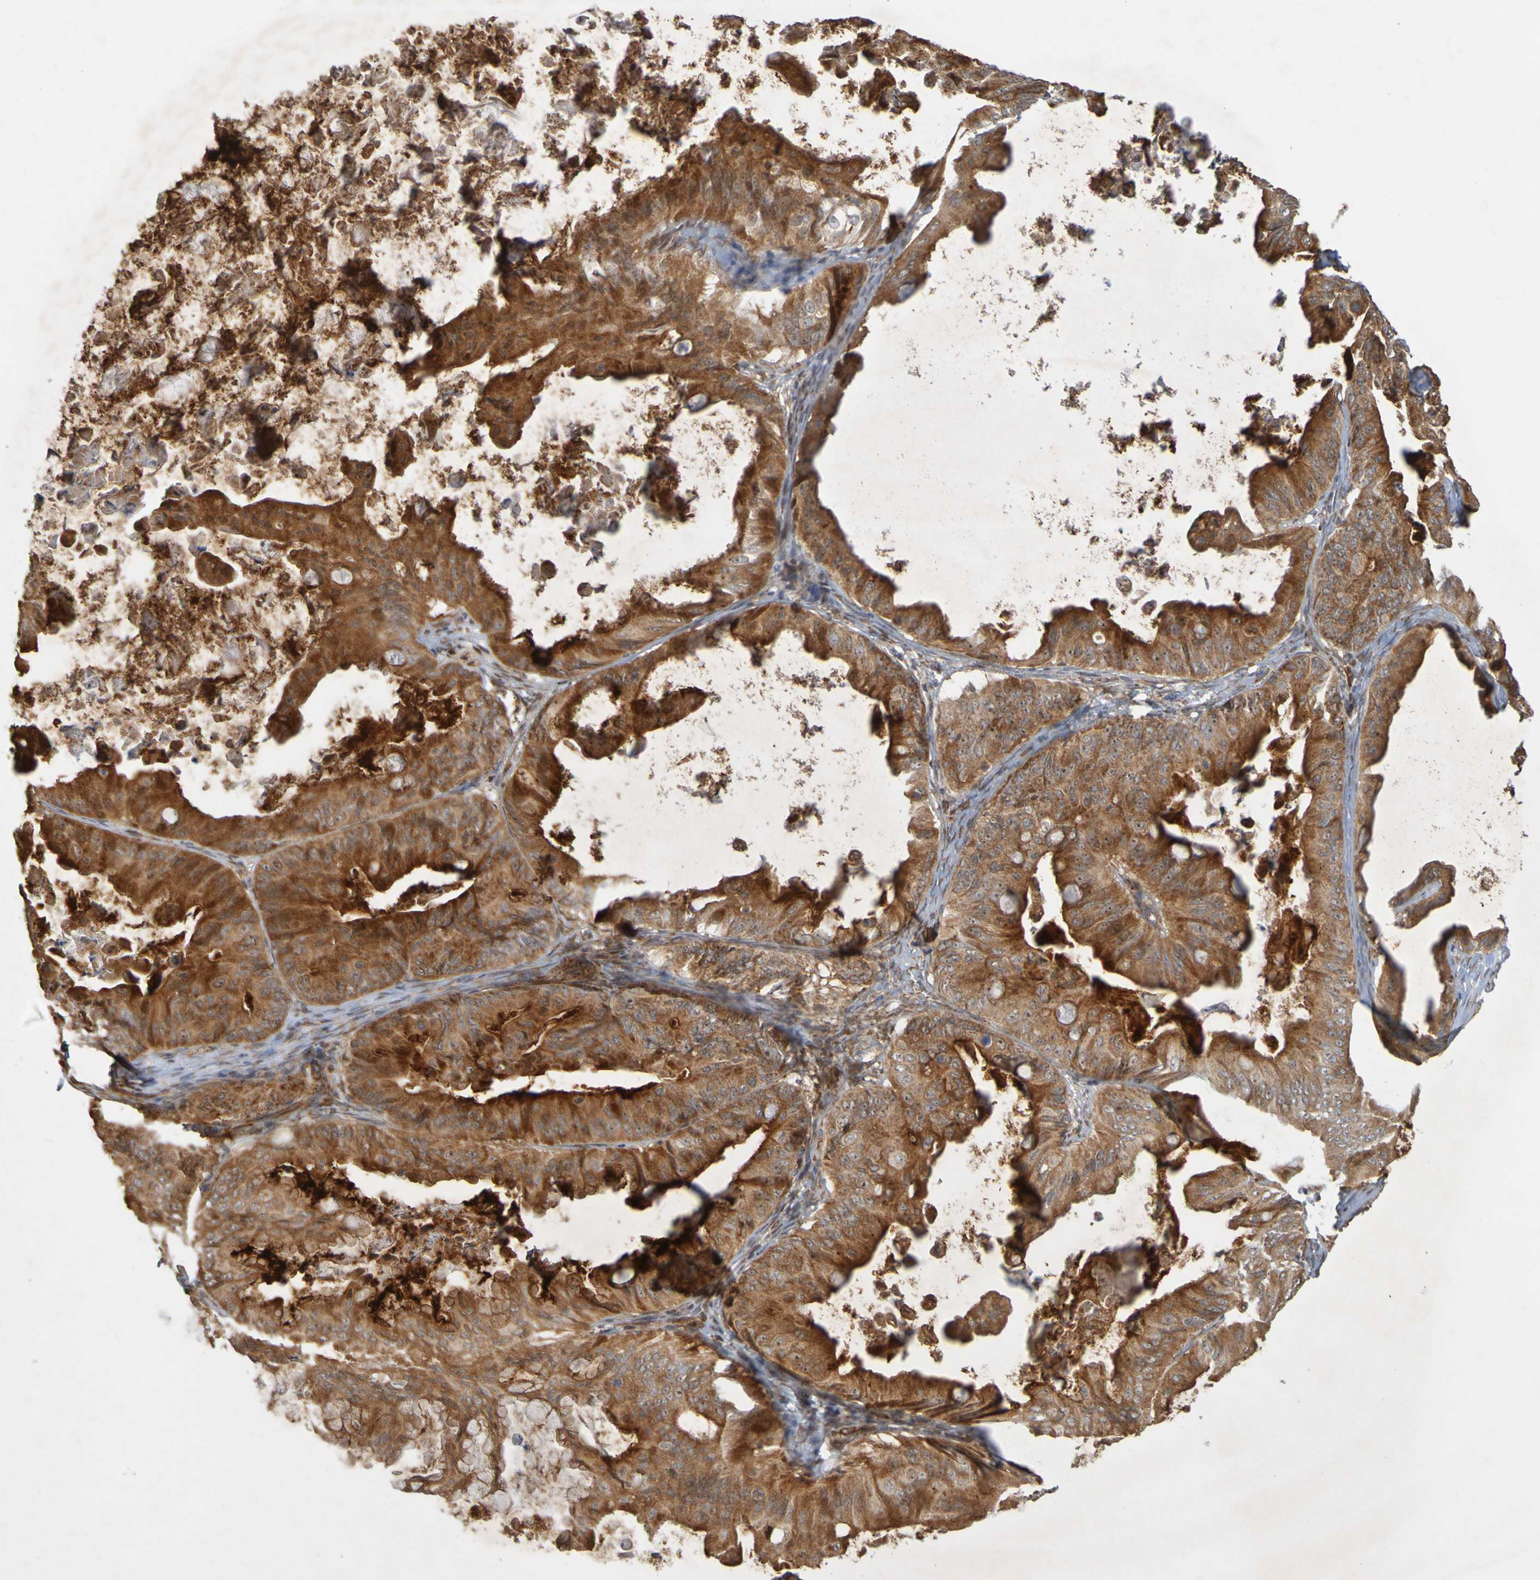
{"staining": {"intensity": "moderate", "quantity": ">75%", "location": "cytoplasmic/membranous"}, "tissue": "ovarian cancer", "cell_type": "Tumor cells", "image_type": "cancer", "snomed": [{"axis": "morphology", "description": "Cystadenocarcinoma, mucinous, NOS"}, {"axis": "topography", "description": "Ovary"}], "caption": "The micrograph exhibits immunohistochemical staining of ovarian mucinous cystadenocarcinoma. There is moderate cytoplasmic/membranous staining is seen in approximately >75% of tumor cells. The staining is performed using DAB brown chromogen to label protein expression. The nuclei are counter-stained blue using hematoxylin.", "gene": "TMBIM1", "patient": {"sex": "female", "age": 37}}